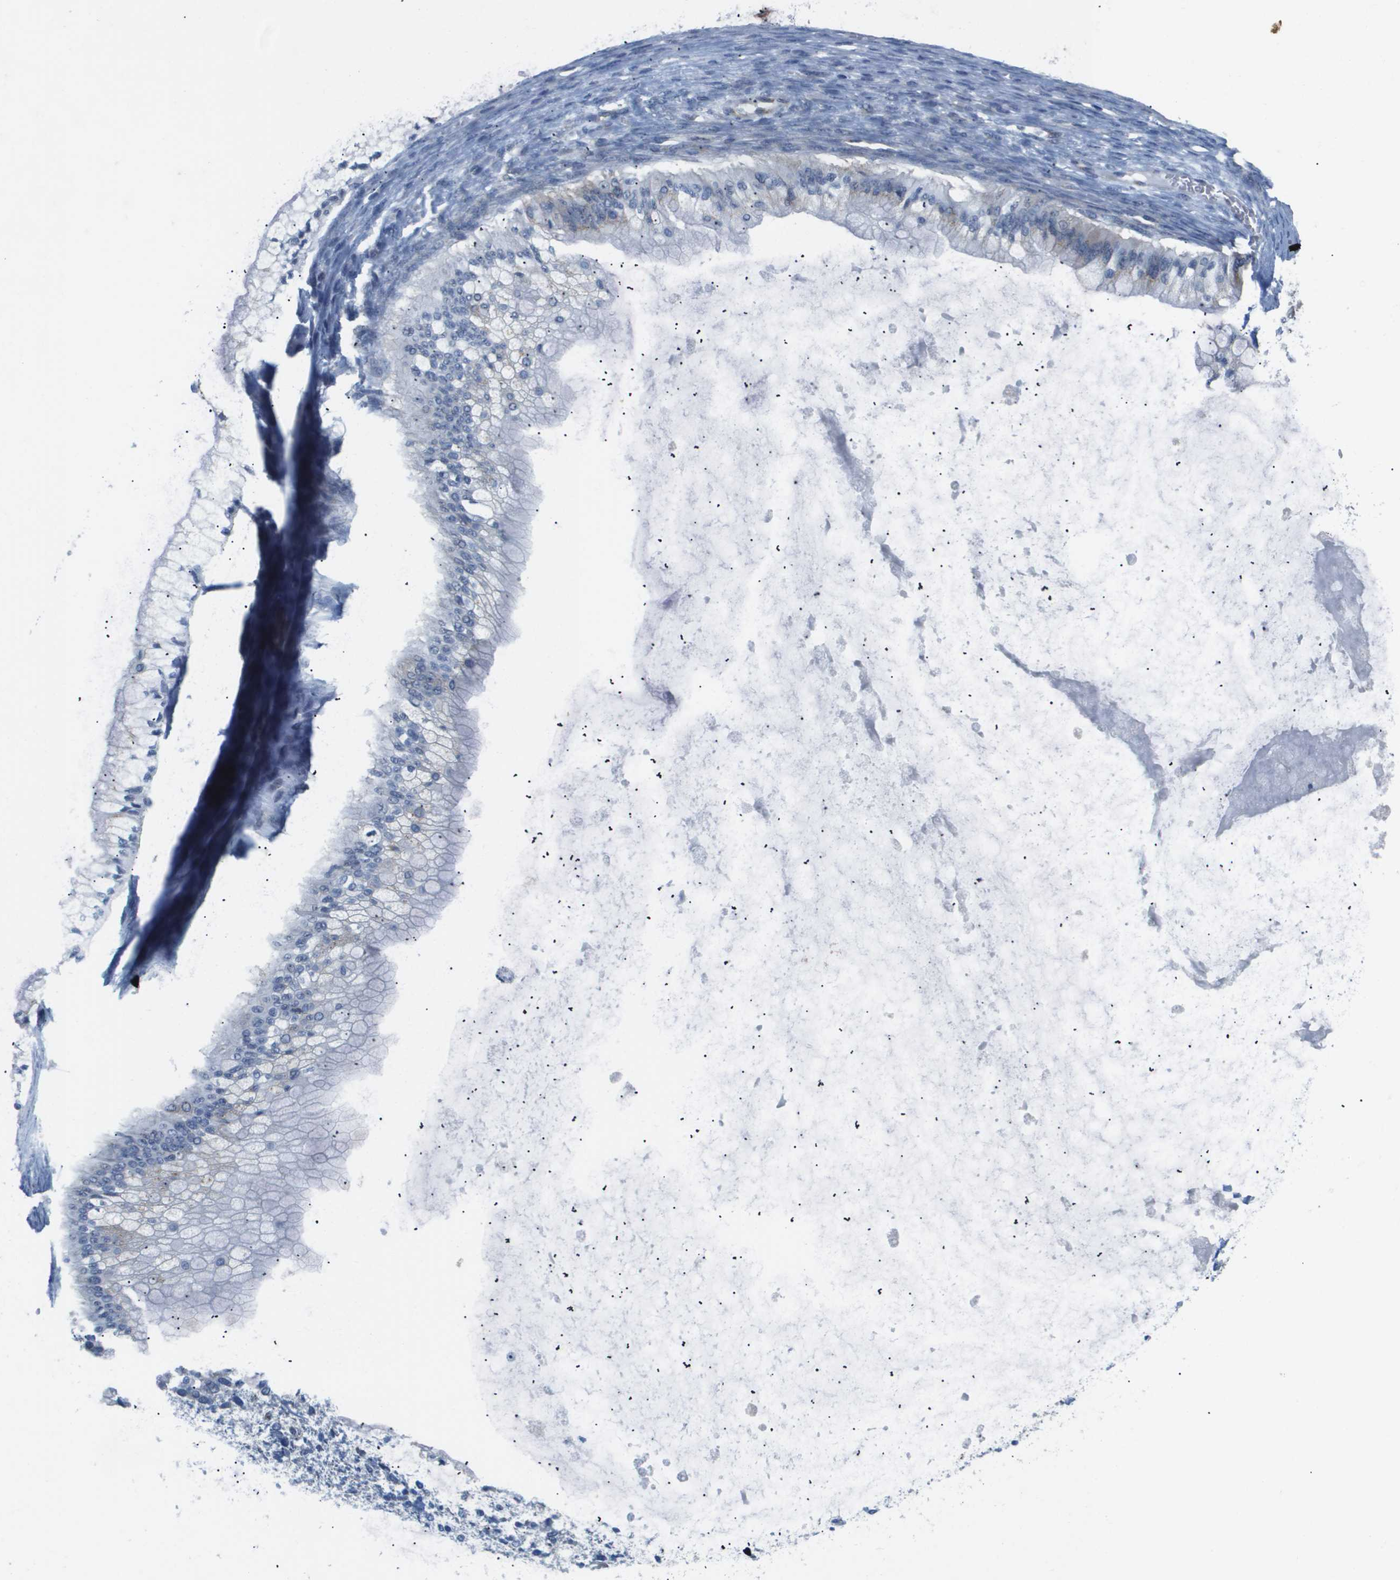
{"staining": {"intensity": "negative", "quantity": "none", "location": "none"}, "tissue": "ovarian cancer", "cell_type": "Tumor cells", "image_type": "cancer", "snomed": [{"axis": "morphology", "description": "Cystadenocarcinoma, mucinous, NOS"}, {"axis": "topography", "description": "Ovary"}], "caption": "DAB (3,3'-diaminobenzidine) immunohistochemical staining of ovarian cancer (mucinous cystadenocarcinoma) demonstrates no significant expression in tumor cells. (DAB (3,3'-diaminobenzidine) IHC, high magnification).", "gene": "OTUD5", "patient": {"sex": "female", "age": 57}}